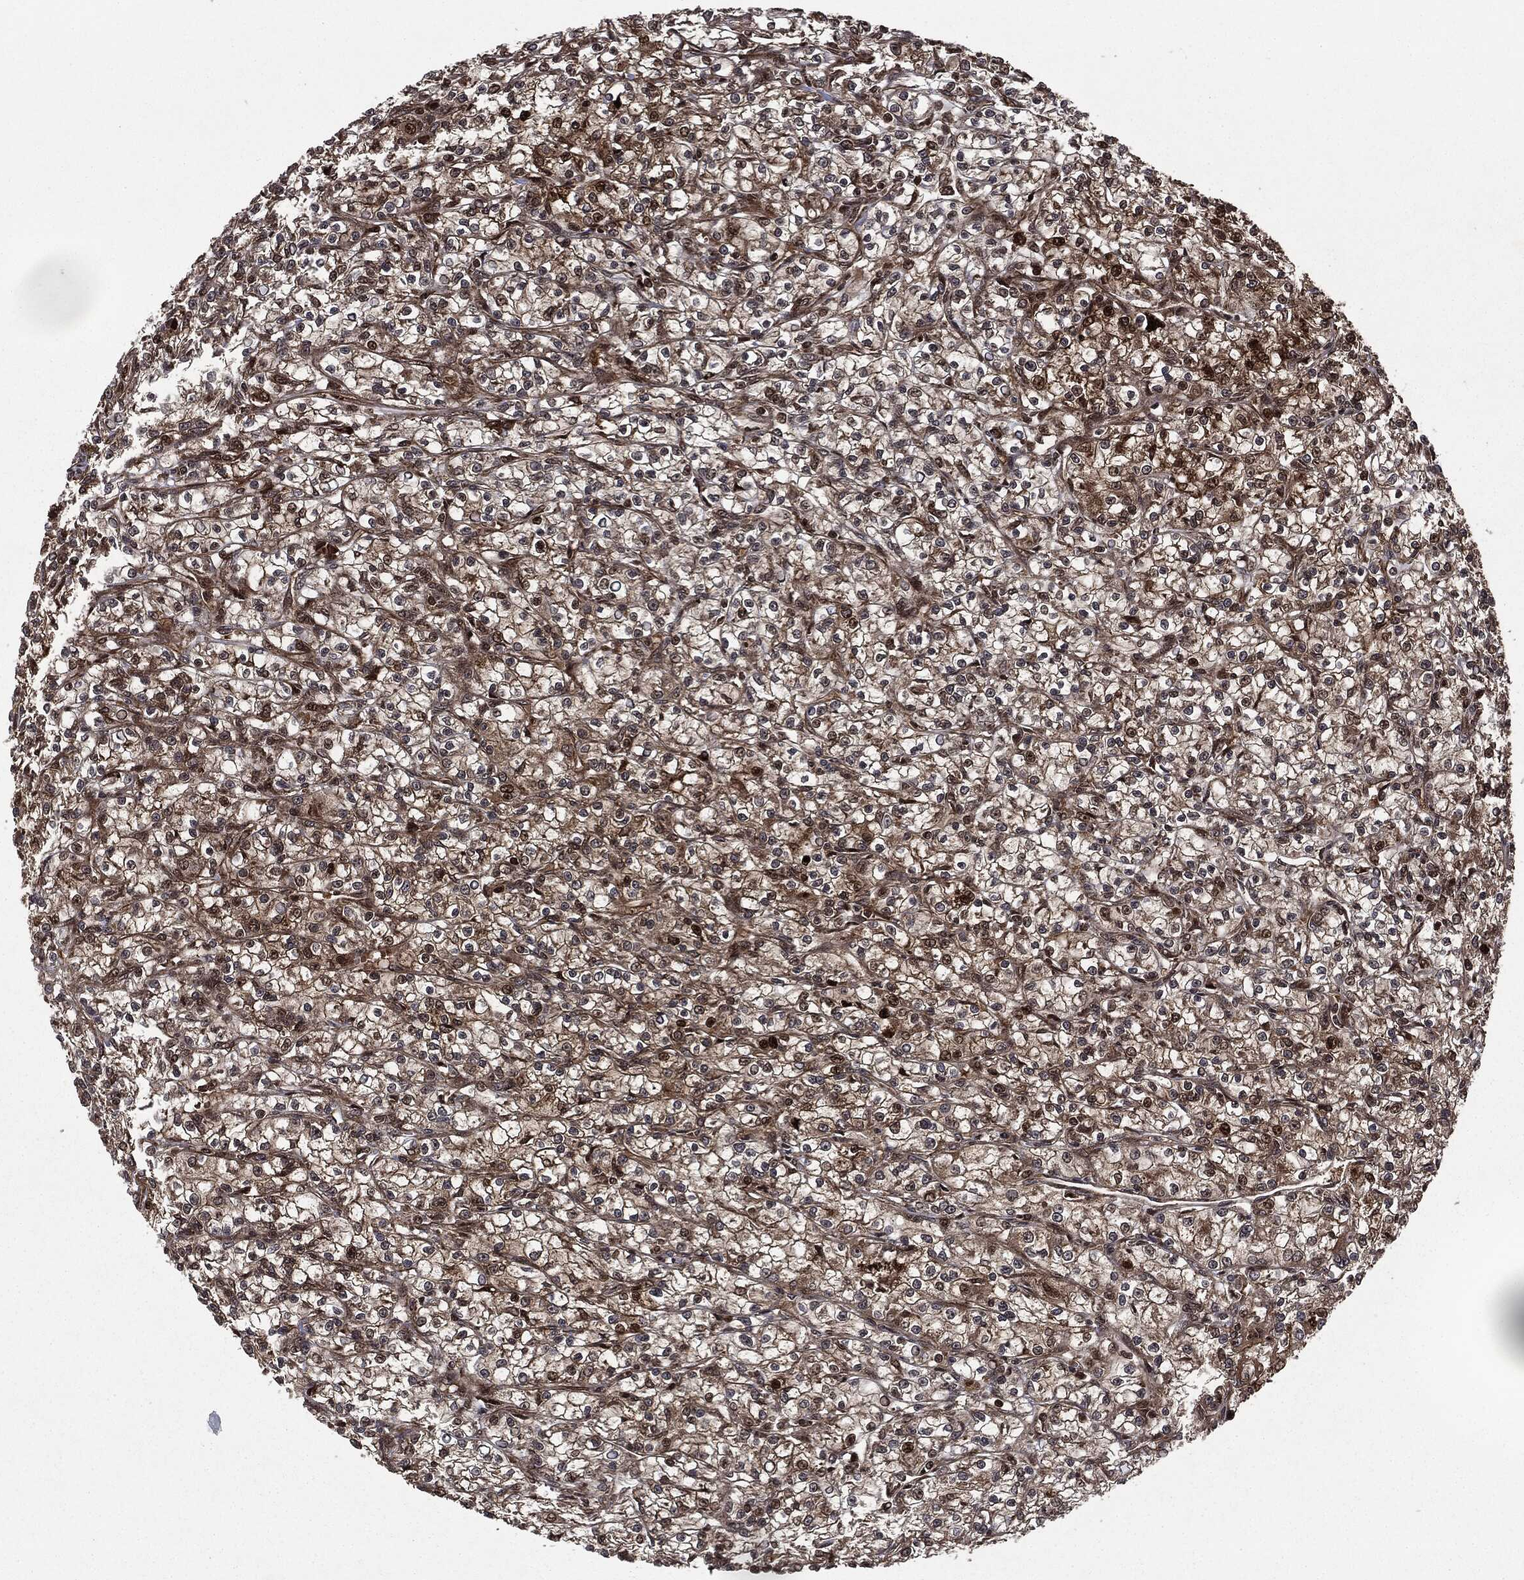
{"staining": {"intensity": "moderate", "quantity": ">75%", "location": "cytoplasmic/membranous,nuclear"}, "tissue": "renal cancer", "cell_type": "Tumor cells", "image_type": "cancer", "snomed": [{"axis": "morphology", "description": "Adenocarcinoma, NOS"}, {"axis": "topography", "description": "Kidney"}], "caption": "Immunohistochemical staining of adenocarcinoma (renal) shows moderate cytoplasmic/membranous and nuclear protein positivity in approximately >75% of tumor cells.", "gene": "CARD6", "patient": {"sex": "female", "age": 59}}